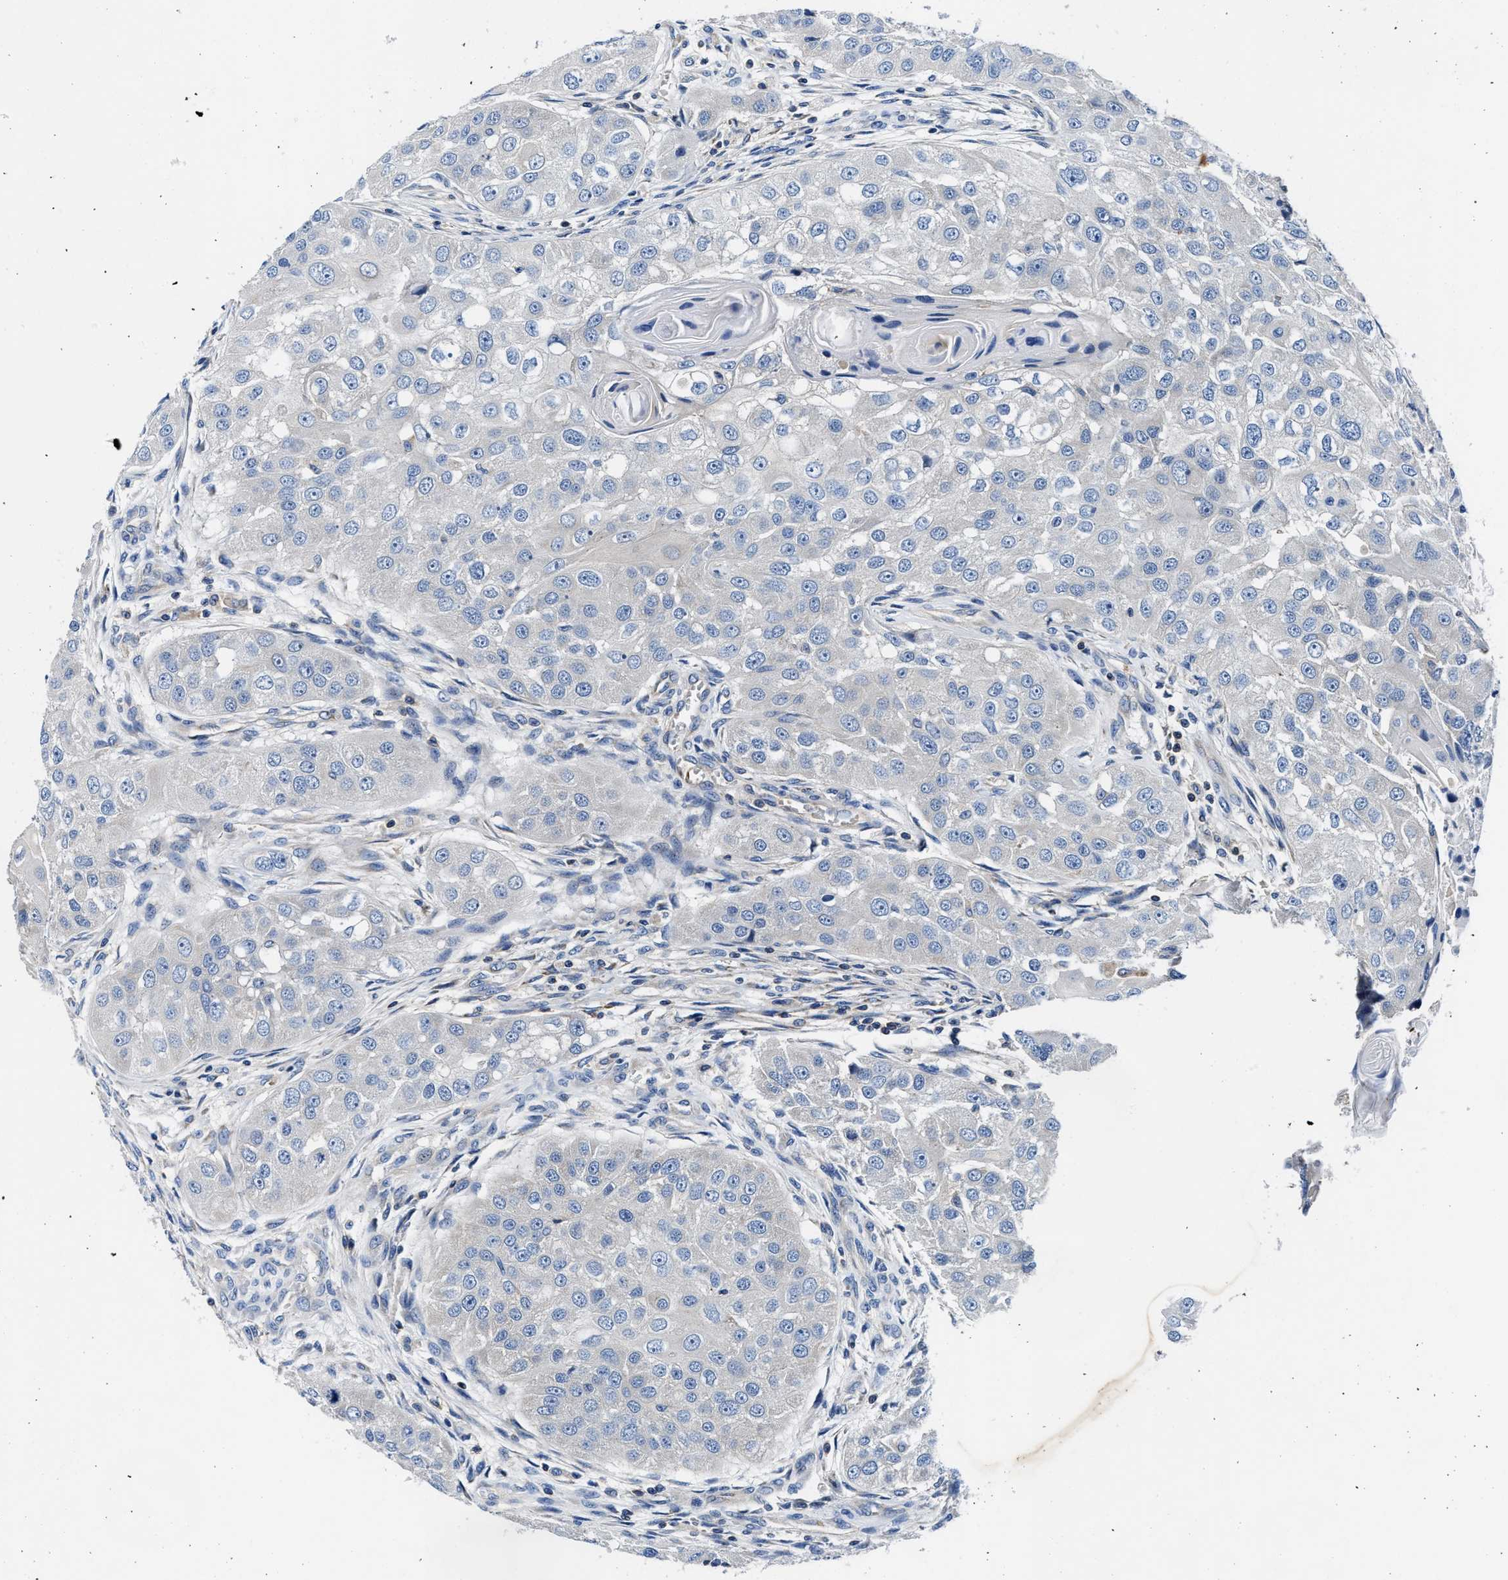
{"staining": {"intensity": "negative", "quantity": "none", "location": "none"}, "tissue": "head and neck cancer", "cell_type": "Tumor cells", "image_type": "cancer", "snomed": [{"axis": "morphology", "description": "Normal tissue, NOS"}, {"axis": "morphology", "description": "Squamous cell carcinoma, NOS"}, {"axis": "topography", "description": "Skeletal muscle"}, {"axis": "topography", "description": "Head-Neck"}], "caption": "Tumor cells are negative for brown protein staining in squamous cell carcinoma (head and neck).", "gene": "PHLPP1", "patient": {"sex": "male", "age": 51}}